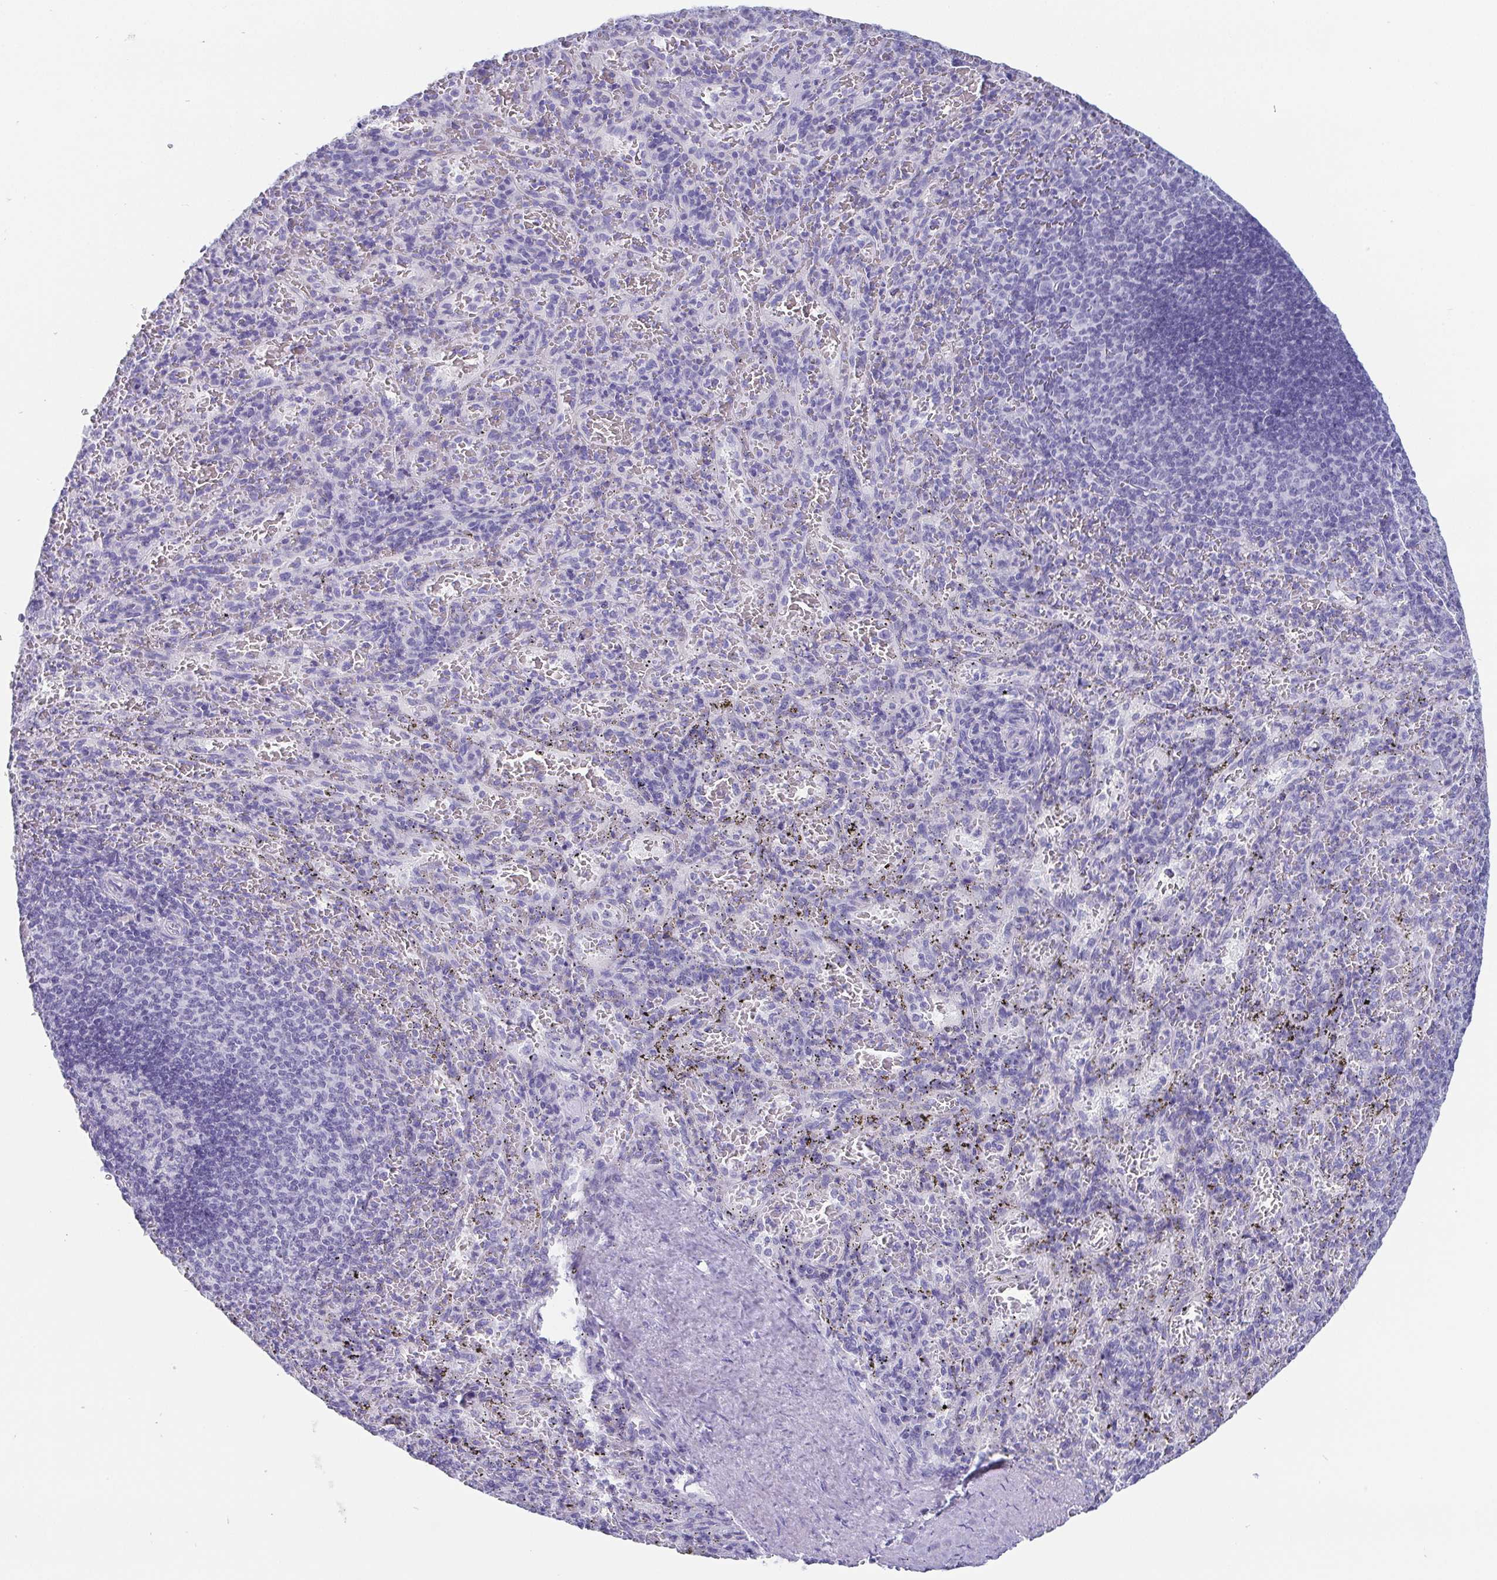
{"staining": {"intensity": "negative", "quantity": "none", "location": "none"}, "tissue": "spleen", "cell_type": "Cells in red pulp", "image_type": "normal", "snomed": [{"axis": "morphology", "description": "Normal tissue, NOS"}, {"axis": "topography", "description": "Spleen"}], "caption": "An immunohistochemistry (IHC) photomicrograph of normal spleen is shown. There is no staining in cells in red pulp of spleen.", "gene": "SCGN", "patient": {"sex": "male", "age": 57}}